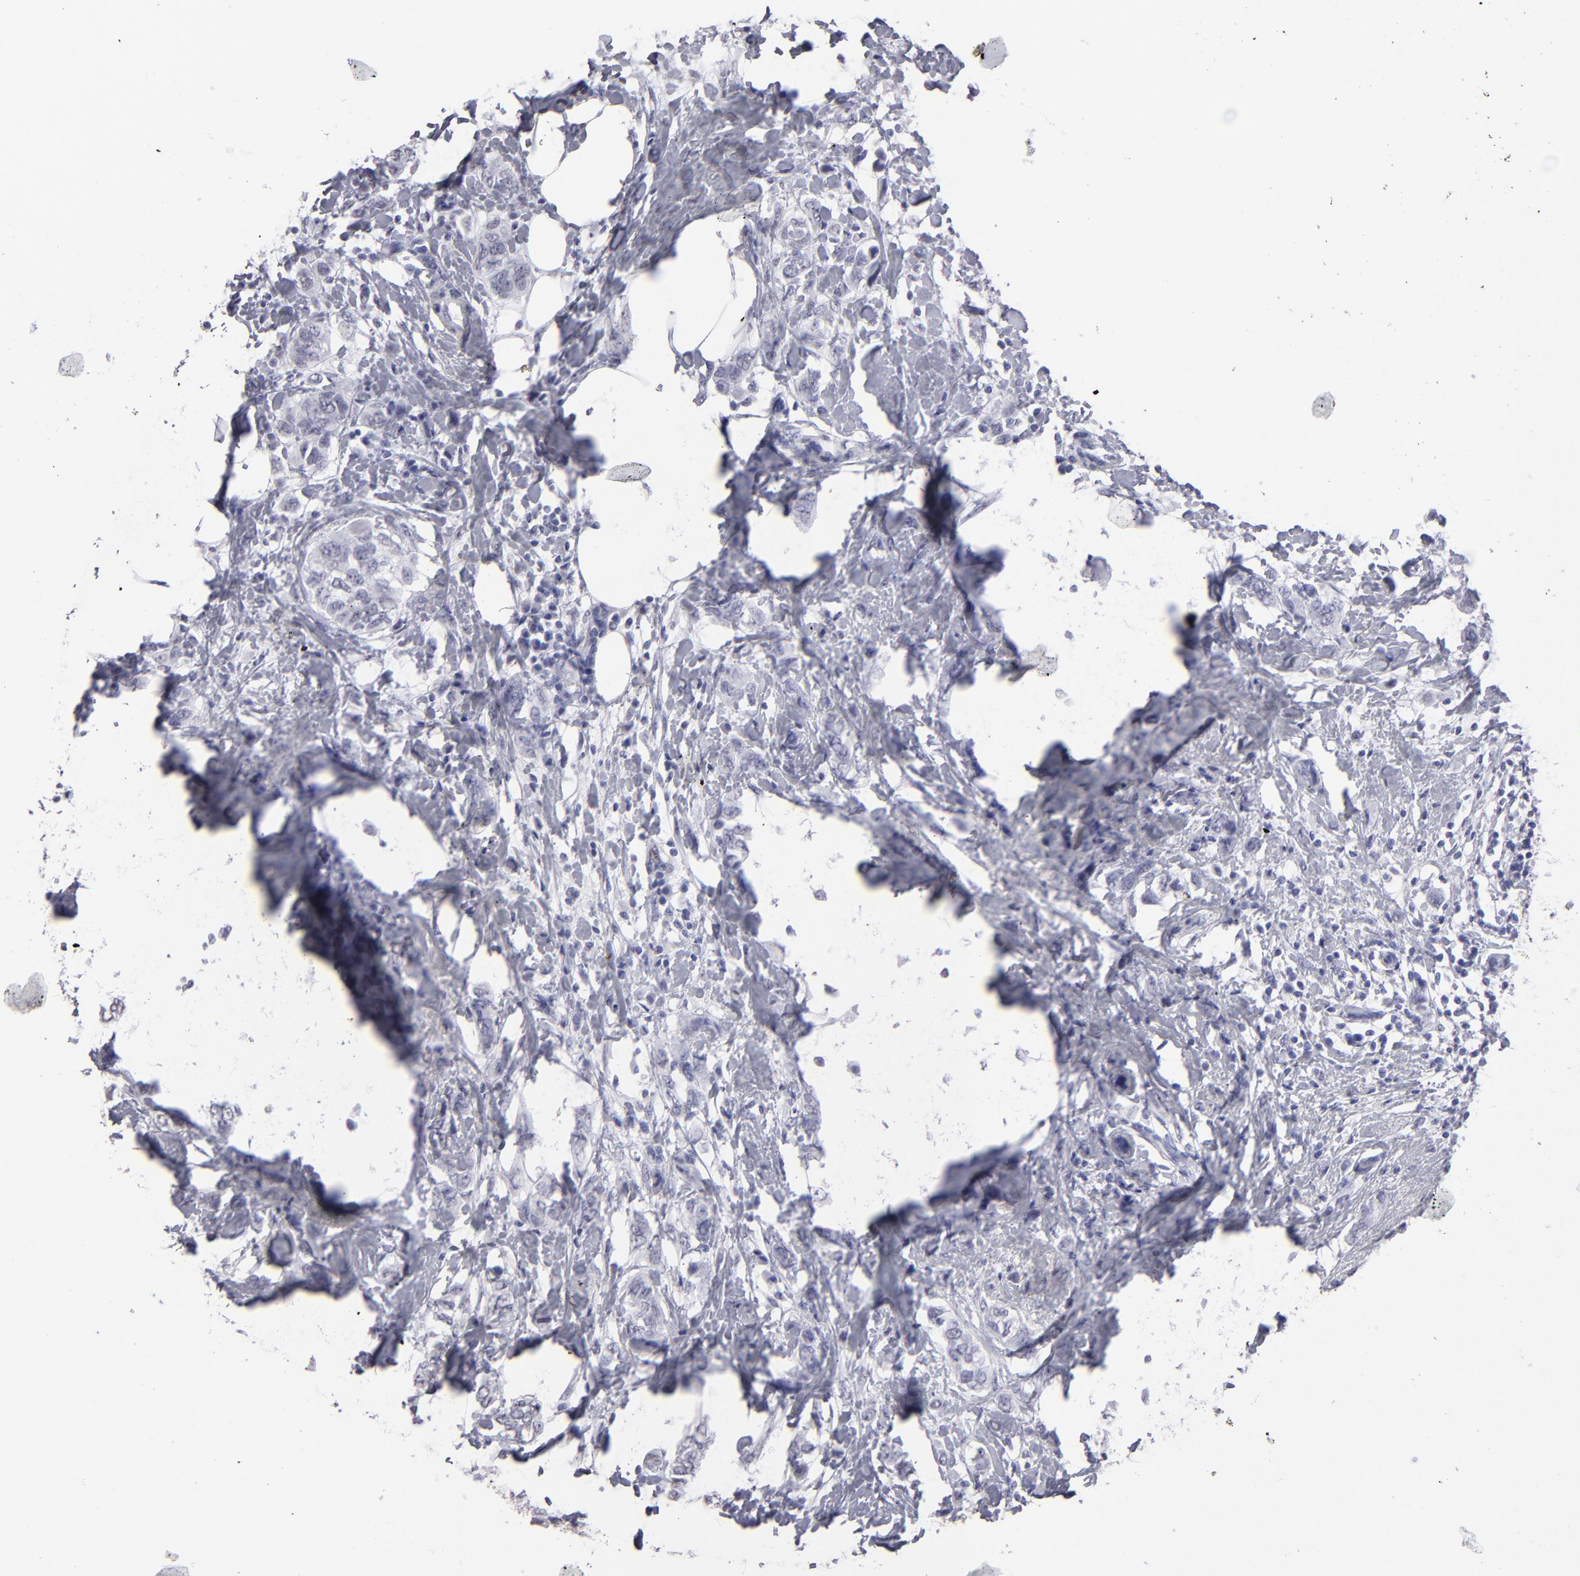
{"staining": {"intensity": "negative", "quantity": "none", "location": "none"}, "tissue": "breast cancer", "cell_type": "Tumor cells", "image_type": "cancer", "snomed": [{"axis": "morphology", "description": "Normal tissue, NOS"}, {"axis": "morphology", "description": "Duct carcinoma"}, {"axis": "topography", "description": "Breast"}], "caption": "Human breast cancer (intraductal carcinoma) stained for a protein using IHC reveals no staining in tumor cells.", "gene": "ALDOB", "patient": {"sex": "female", "age": 50}}